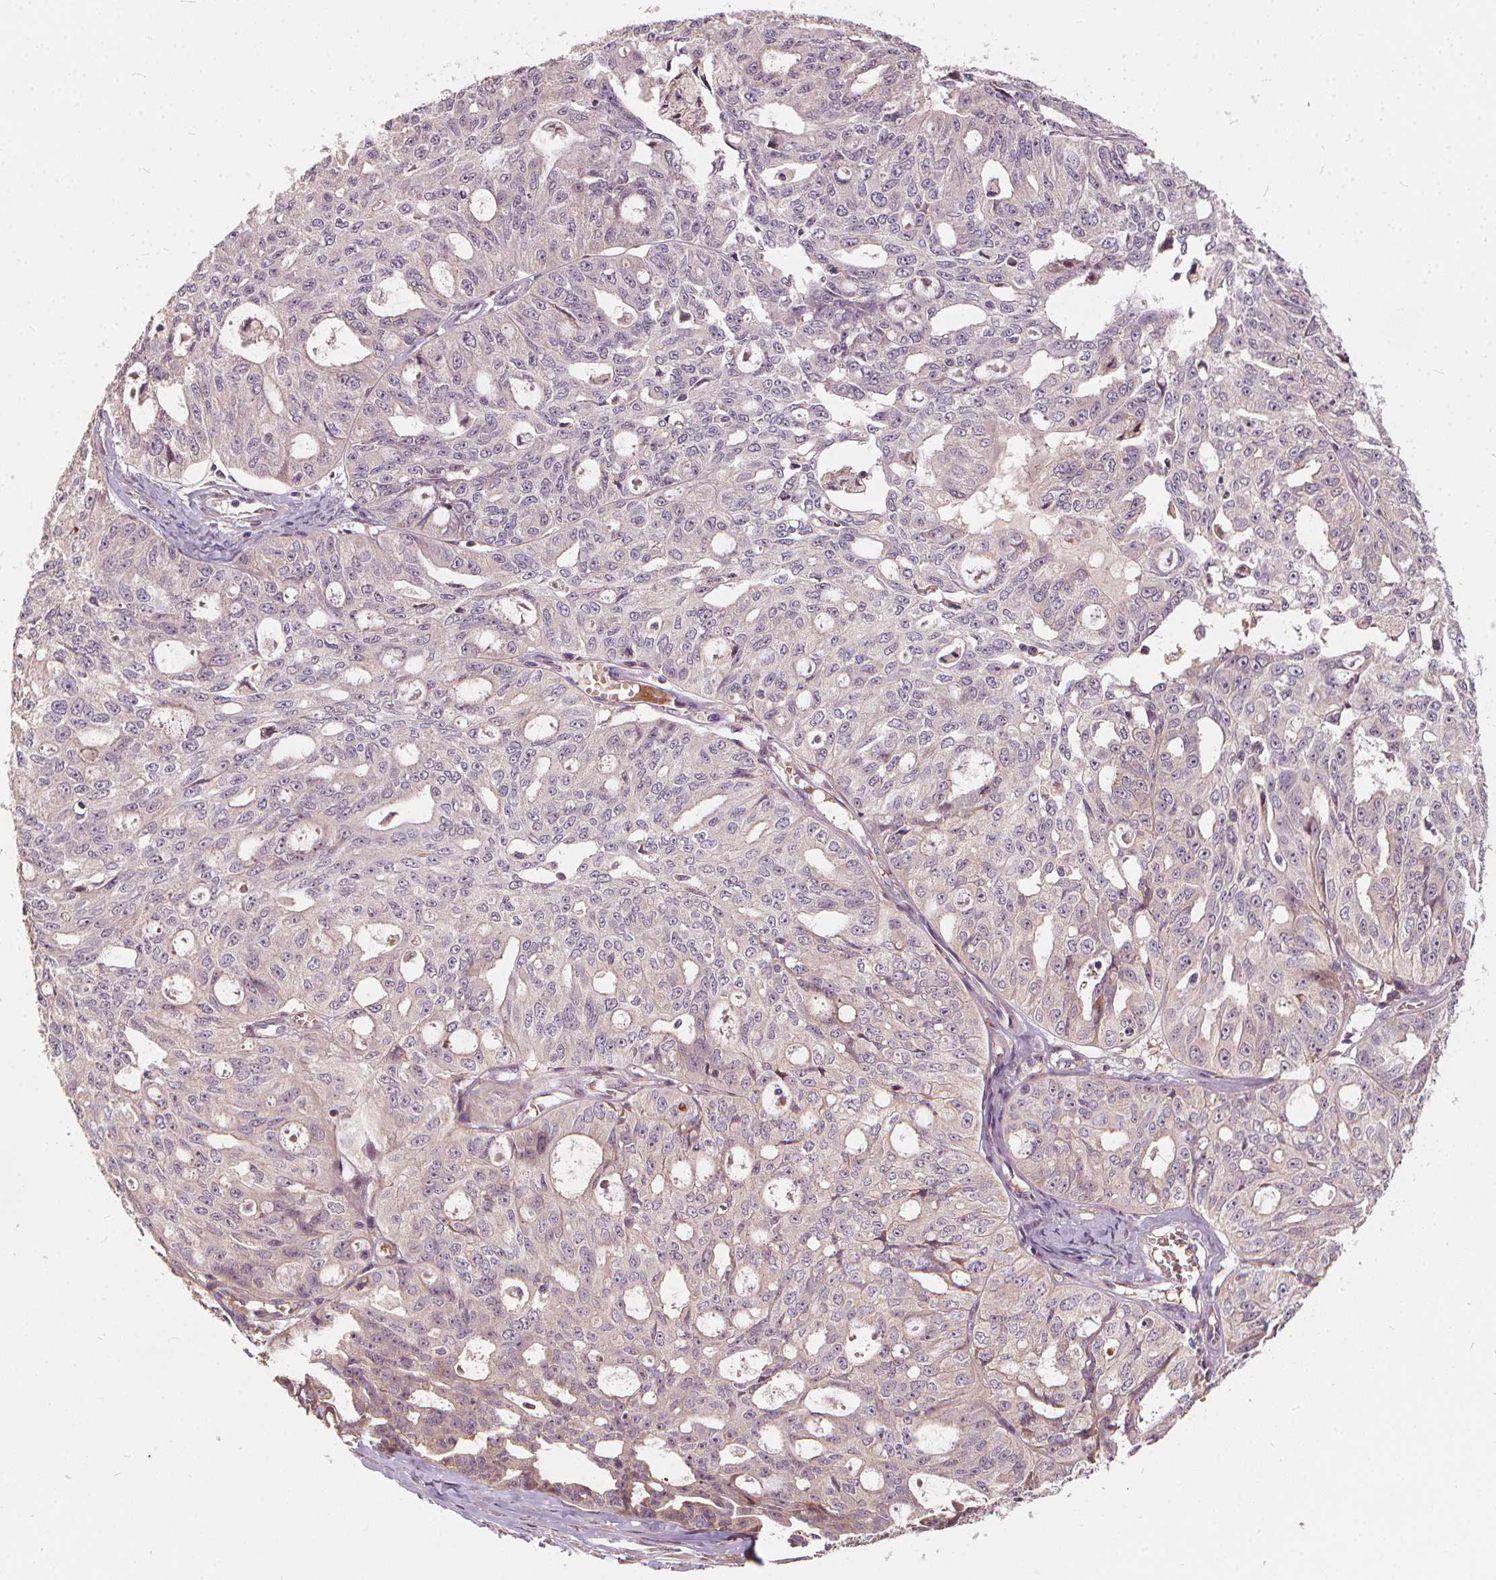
{"staining": {"intensity": "negative", "quantity": "none", "location": "none"}, "tissue": "ovarian cancer", "cell_type": "Tumor cells", "image_type": "cancer", "snomed": [{"axis": "morphology", "description": "Carcinoma, endometroid"}, {"axis": "topography", "description": "Ovary"}], "caption": "A photomicrograph of ovarian endometroid carcinoma stained for a protein shows no brown staining in tumor cells.", "gene": "IPO13", "patient": {"sex": "female", "age": 65}}